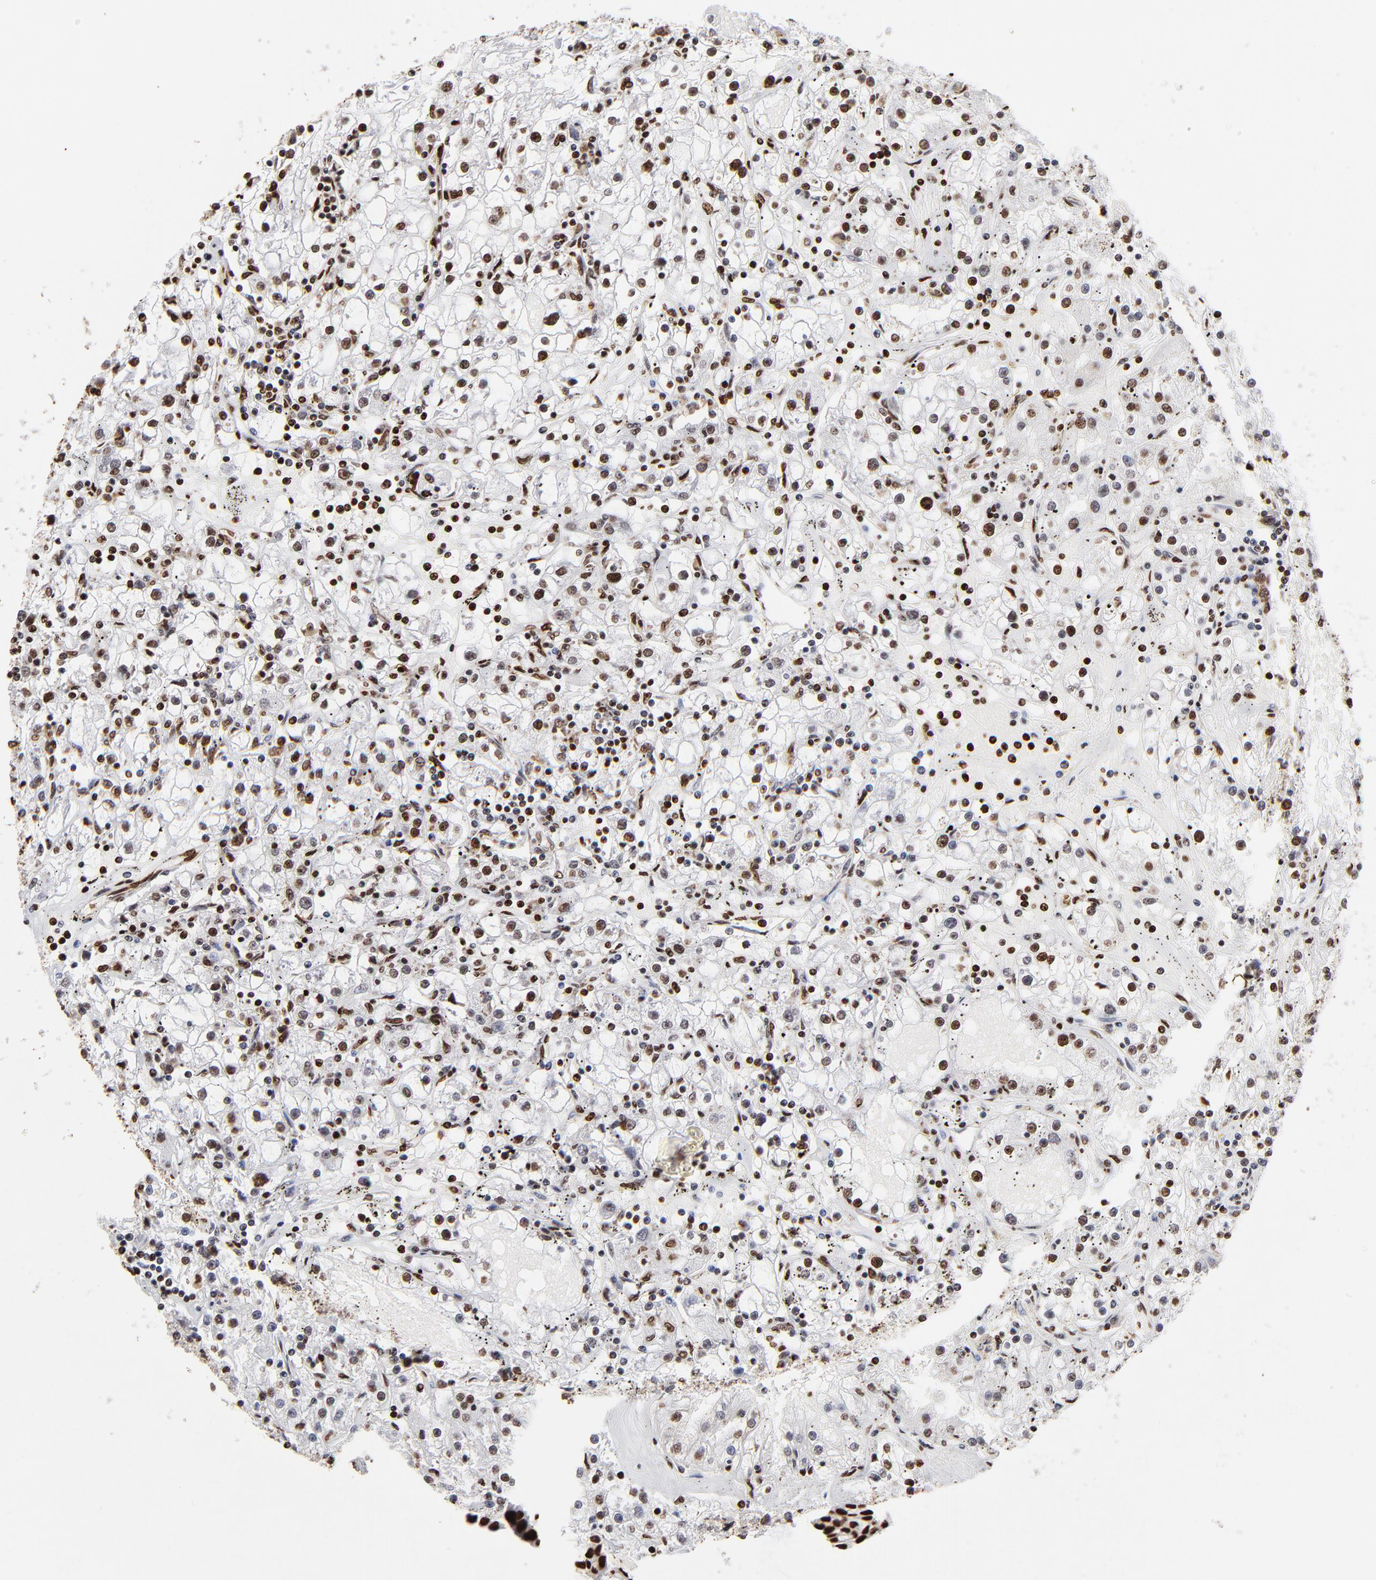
{"staining": {"intensity": "strong", "quantity": ">75%", "location": "nuclear"}, "tissue": "renal cancer", "cell_type": "Tumor cells", "image_type": "cancer", "snomed": [{"axis": "morphology", "description": "Adenocarcinoma, NOS"}, {"axis": "topography", "description": "Kidney"}], "caption": "Immunohistochemistry (IHC) of renal cancer (adenocarcinoma) demonstrates high levels of strong nuclear expression in approximately >75% of tumor cells.", "gene": "ZNF544", "patient": {"sex": "male", "age": 56}}